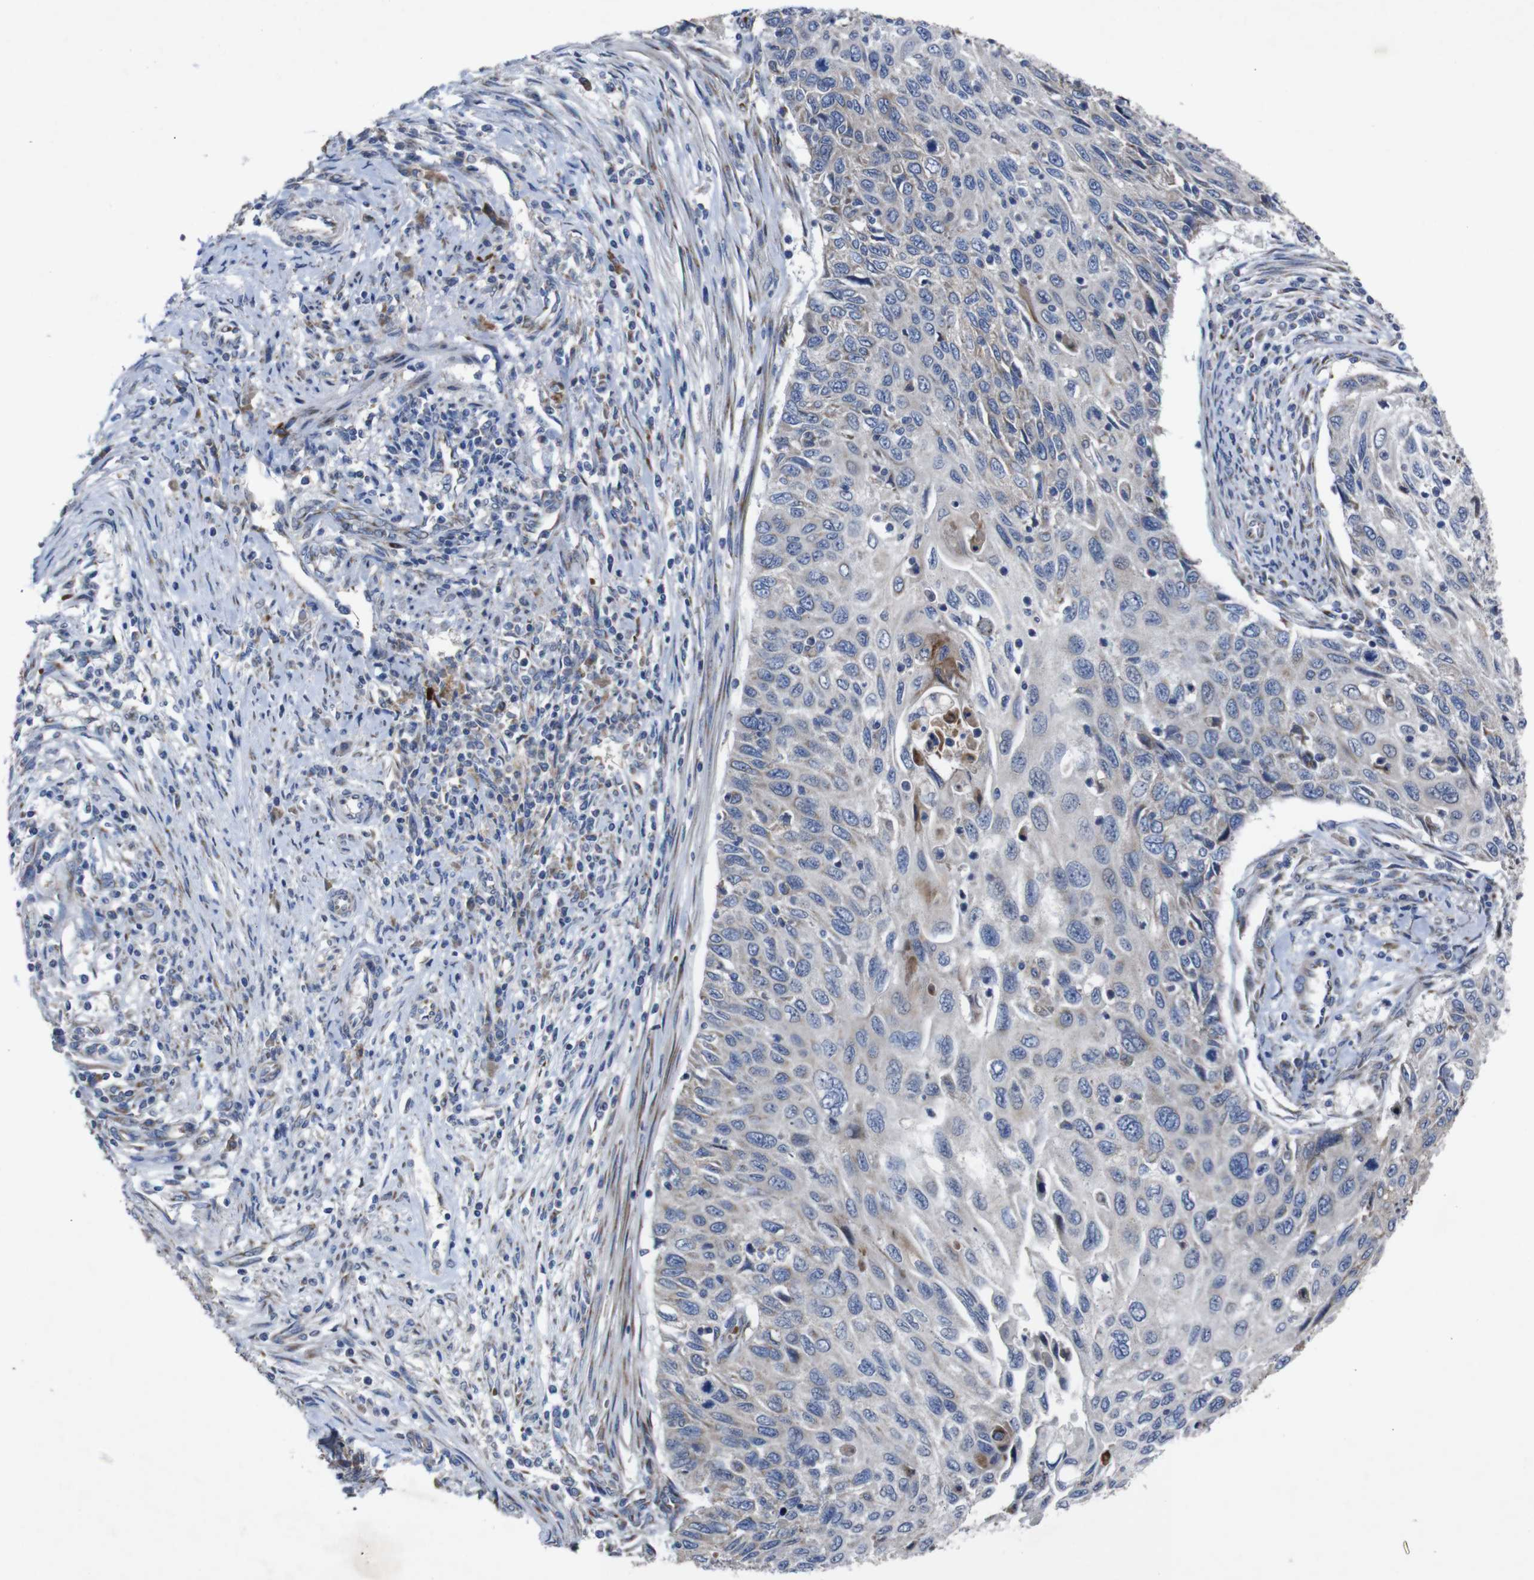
{"staining": {"intensity": "negative", "quantity": "none", "location": "none"}, "tissue": "cervical cancer", "cell_type": "Tumor cells", "image_type": "cancer", "snomed": [{"axis": "morphology", "description": "Squamous cell carcinoma, NOS"}, {"axis": "topography", "description": "Cervix"}], "caption": "DAB (3,3'-diaminobenzidine) immunohistochemical staining of cervical cancer (squamous cell carcinoma) displays no significant staining in tumor cells.", "gene": "CHST10", "patient": {"sex": "female", "age": 70}}